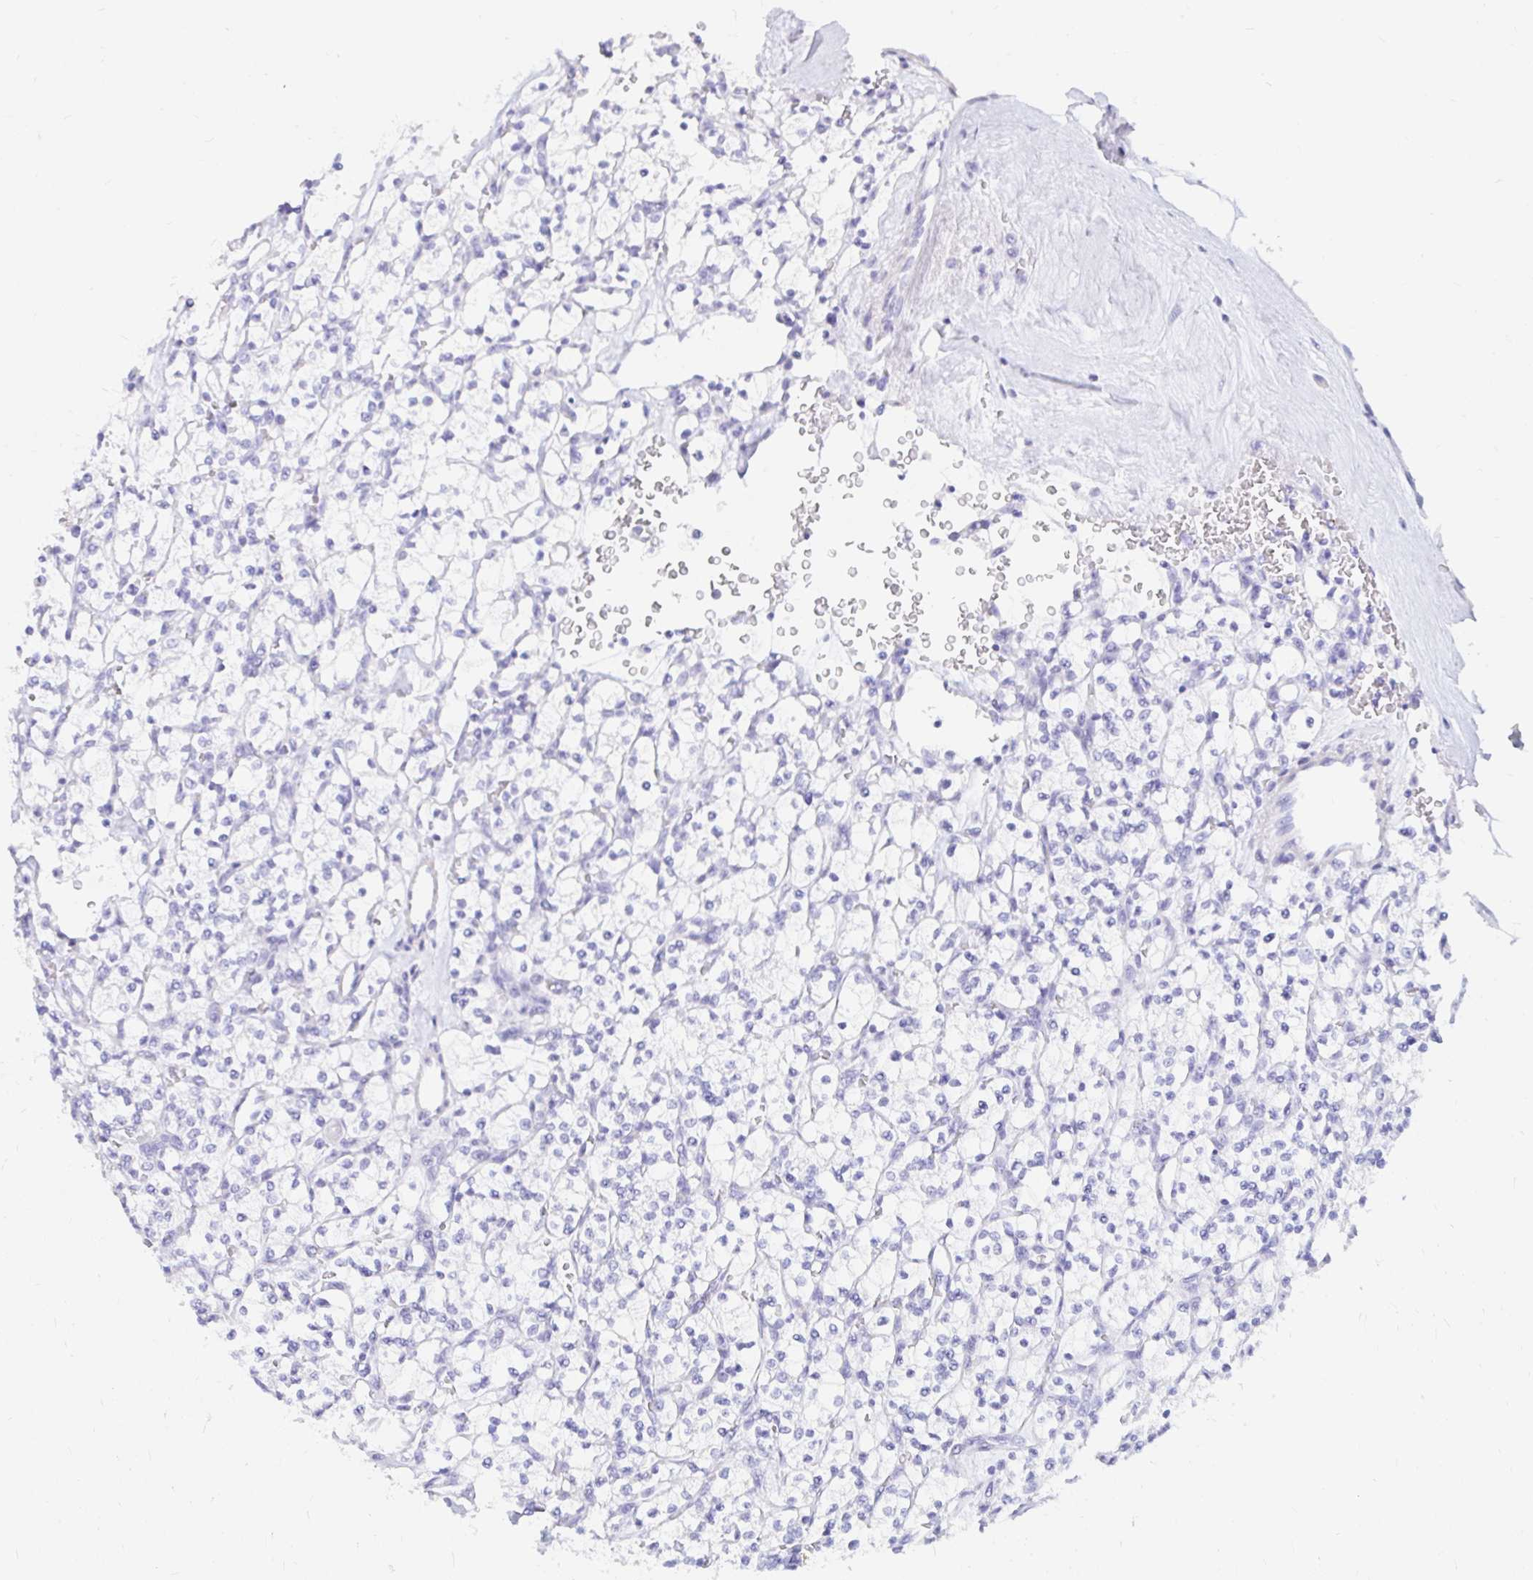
{"staining": {"intensity": "negative", "quantity": "none", "location": "none"}, "tissue": "renal cancer", "cell_type": "Tumor cells", "image_type": "cancer", "snomed": [{"axis": "morphology", "description": "Adenocarcinoma, NOS"}, {"axis": "topography", "description": "Kidney"}], "caption": "Immunohistochemical staining of renal cancer reveals no significant staining in tumor cells. (Immunohistochemistry (ihc), brightfield microscopy, high magnification).", "gene": "PPP1R1B", "patient": {"sex": "female", "age": 64}}